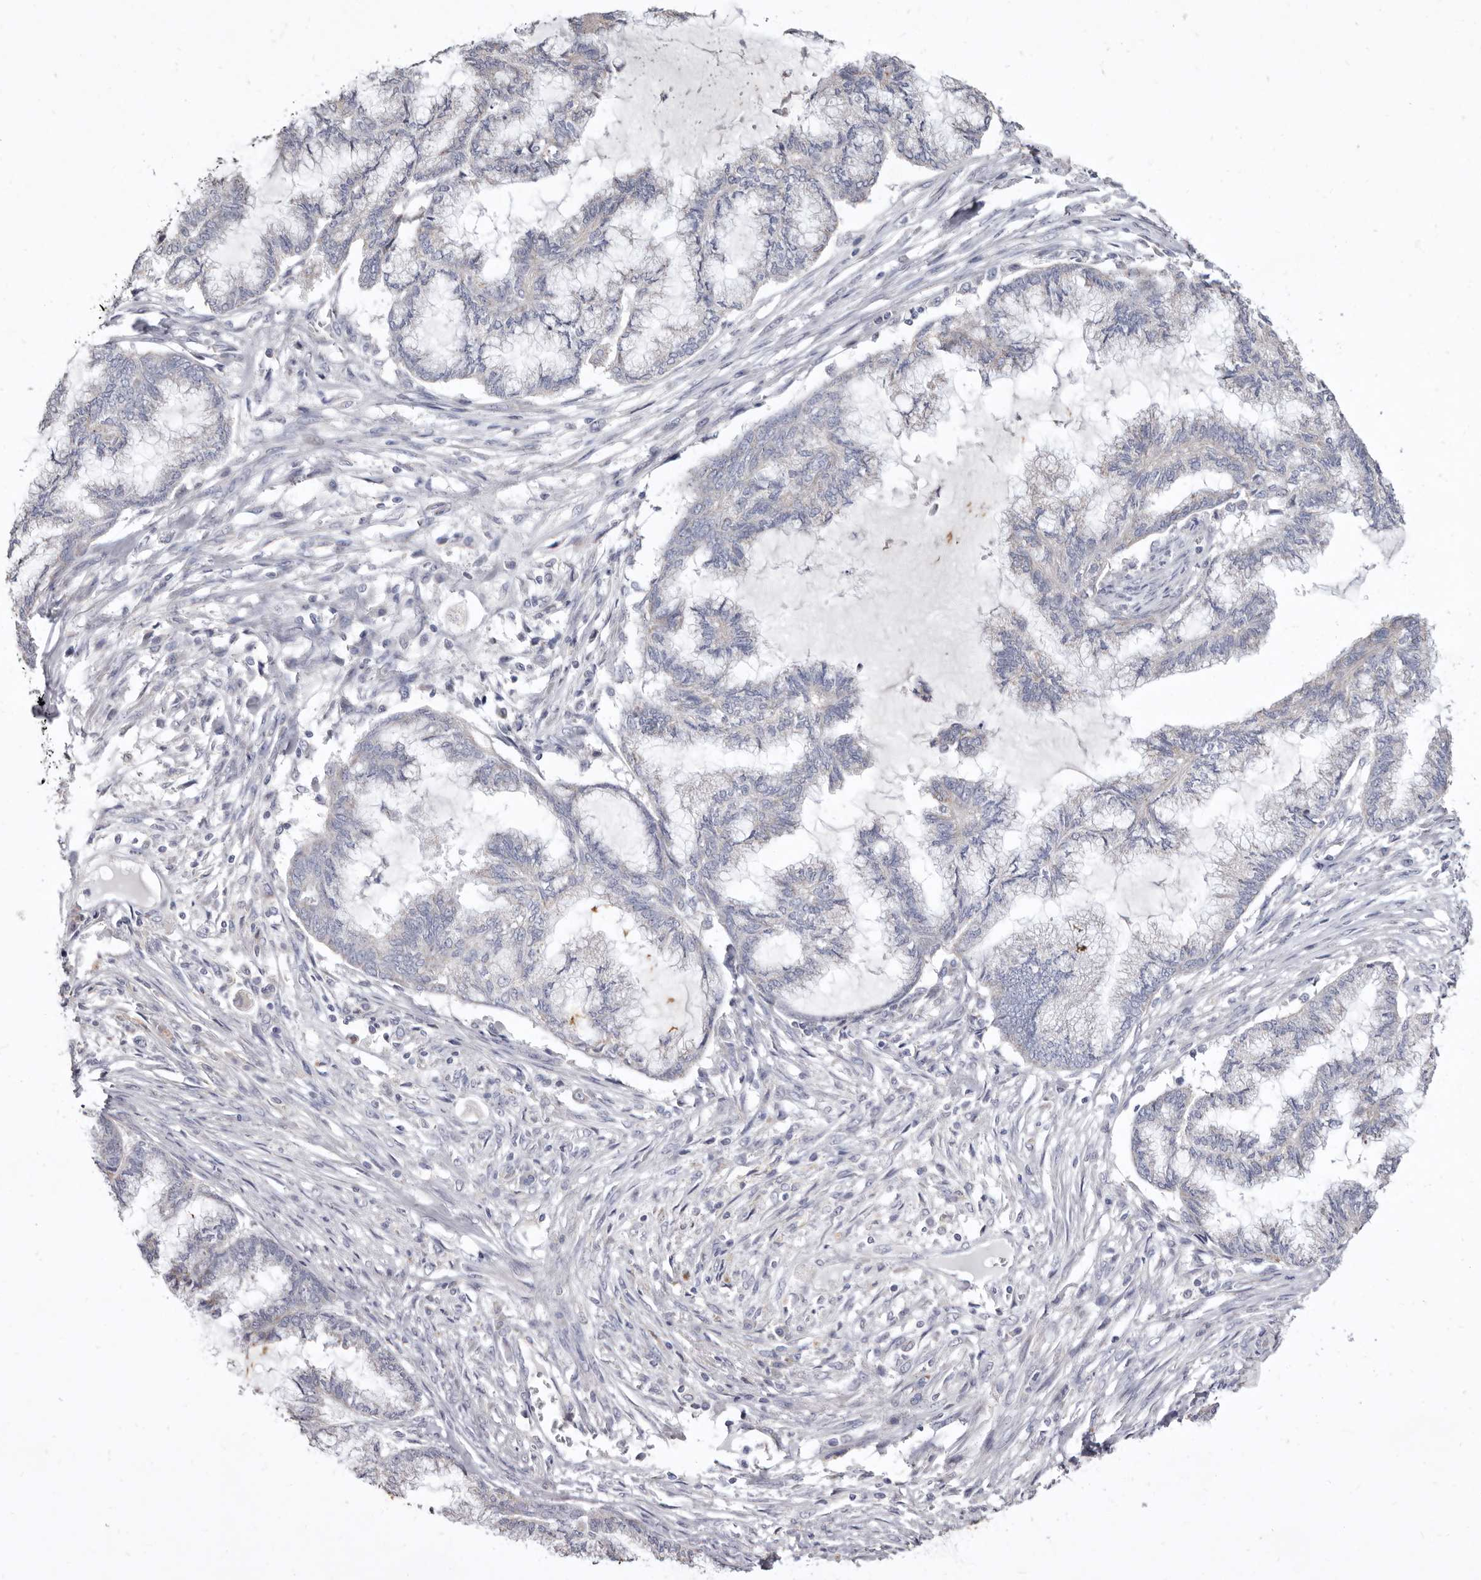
{"staining": {"intensity": "negative", "quantity": "none", "location": "none"}, "tissue": "endometrial cancer", "cell_type": "Tumor cells", "image_type": "cancer", "snomed": [{"axis": "morphology", "description": "Adenocarcinoma, NOS"}, {"axis": "topography", "description": "Endometrium"}], "caption": "There is no significant expression in tumor cells of adenocarcinoma (endometrial). (Immunohistochemistry (ihc), brightfield microscopy, high magnification).", "gene": "CYP2E1", "patient": {"sex": "female", "age": 86}}